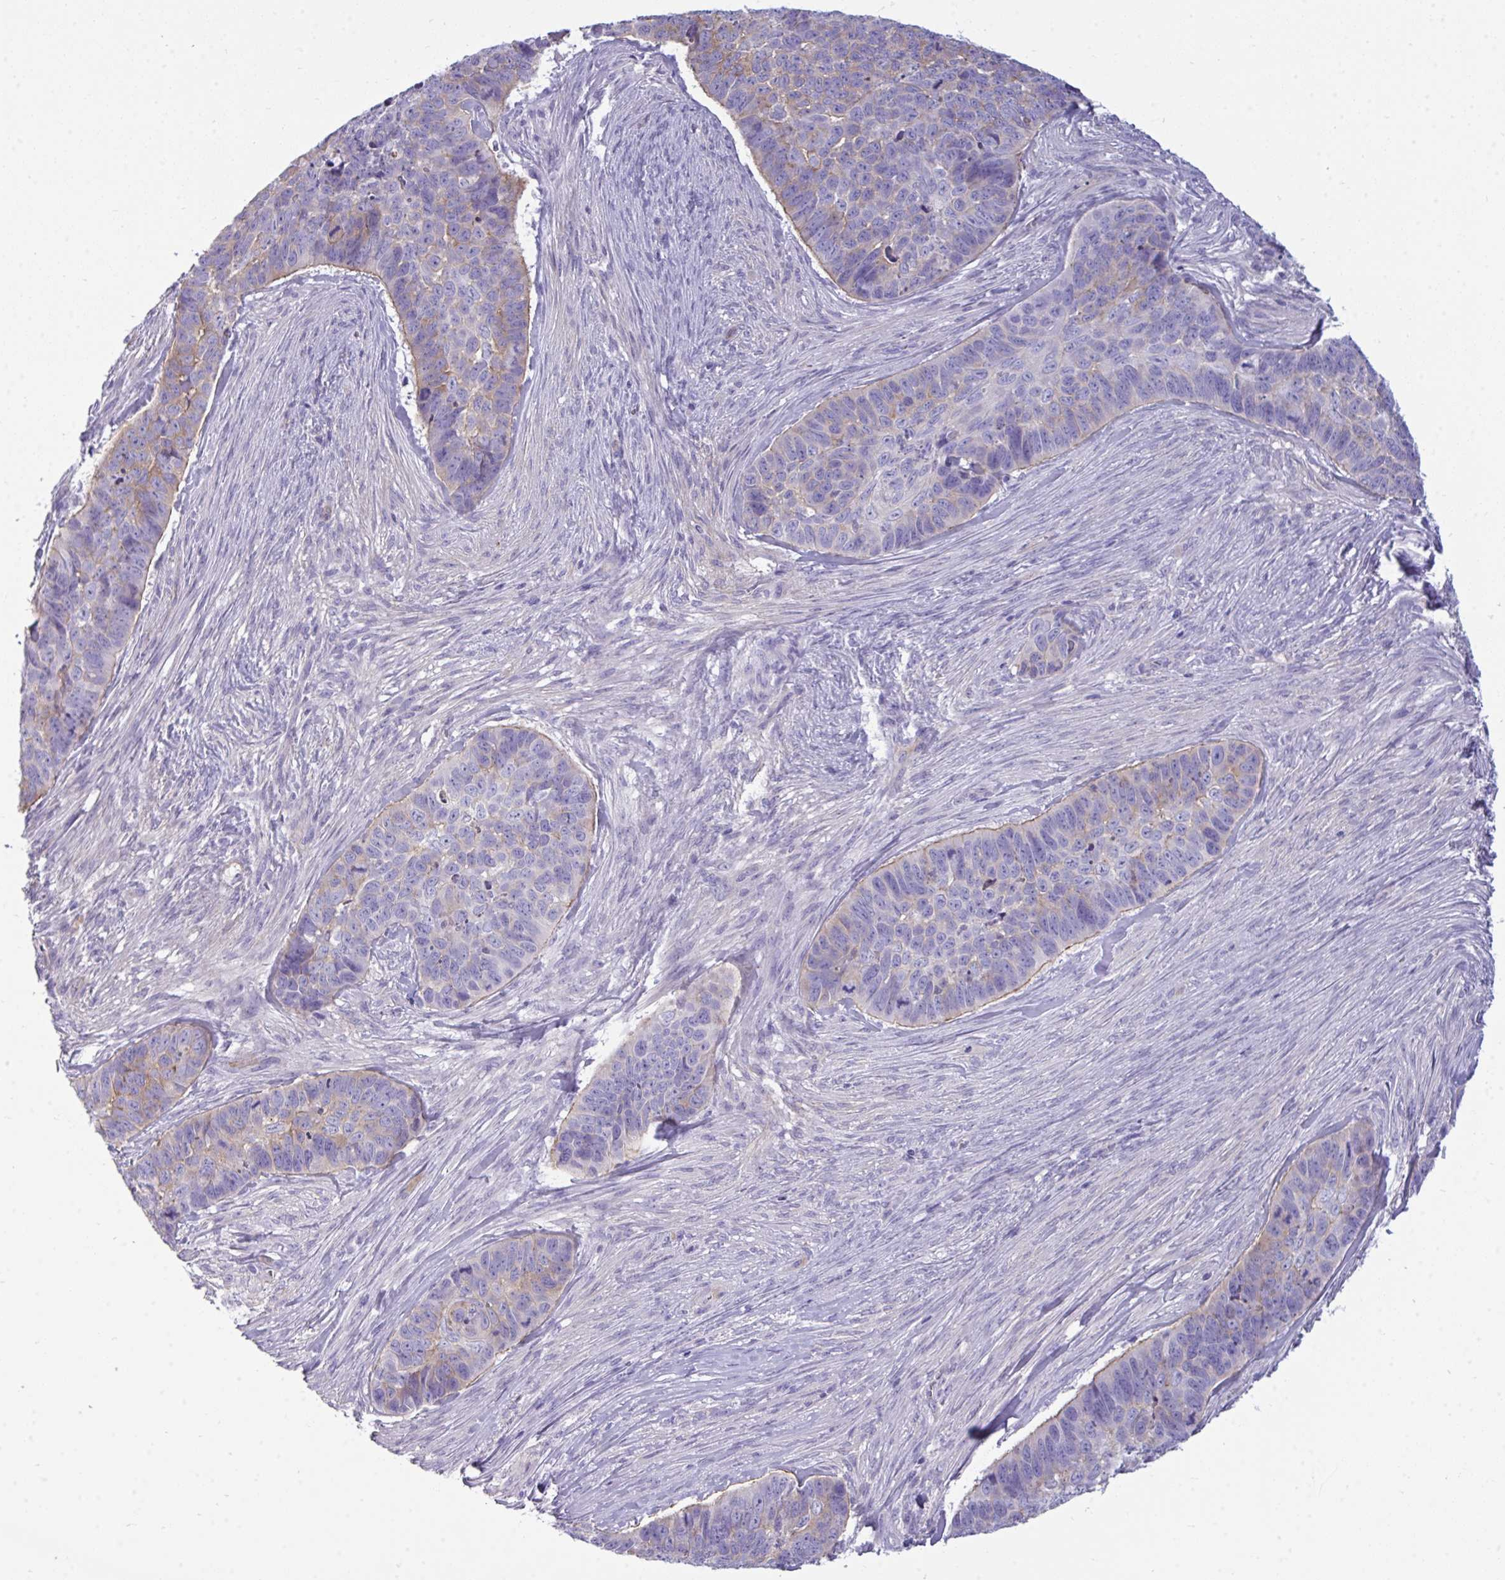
{"staining": {"intensity": "weak", "quantity": "<25%", "location": "cytoplasmic/membranous"}, "tissue": "skin cancer", "cell_type": "Tumor cells", "image_type": "cancer", "snomed": [{"axis": "morphology", "description": "Basal cell carcinoma"}, {"axis": "topography", "description": "Skin"}], "caption": "Protein analysis of skin cancer reveals no significant expression in tumor cells. (Stains: DAB IHC with hematoxylin counter stain, Microscopy: brightfield microscopy at high magnification).", "gene": "MYH10", "patient": {"sex": "female", "age": 82}}